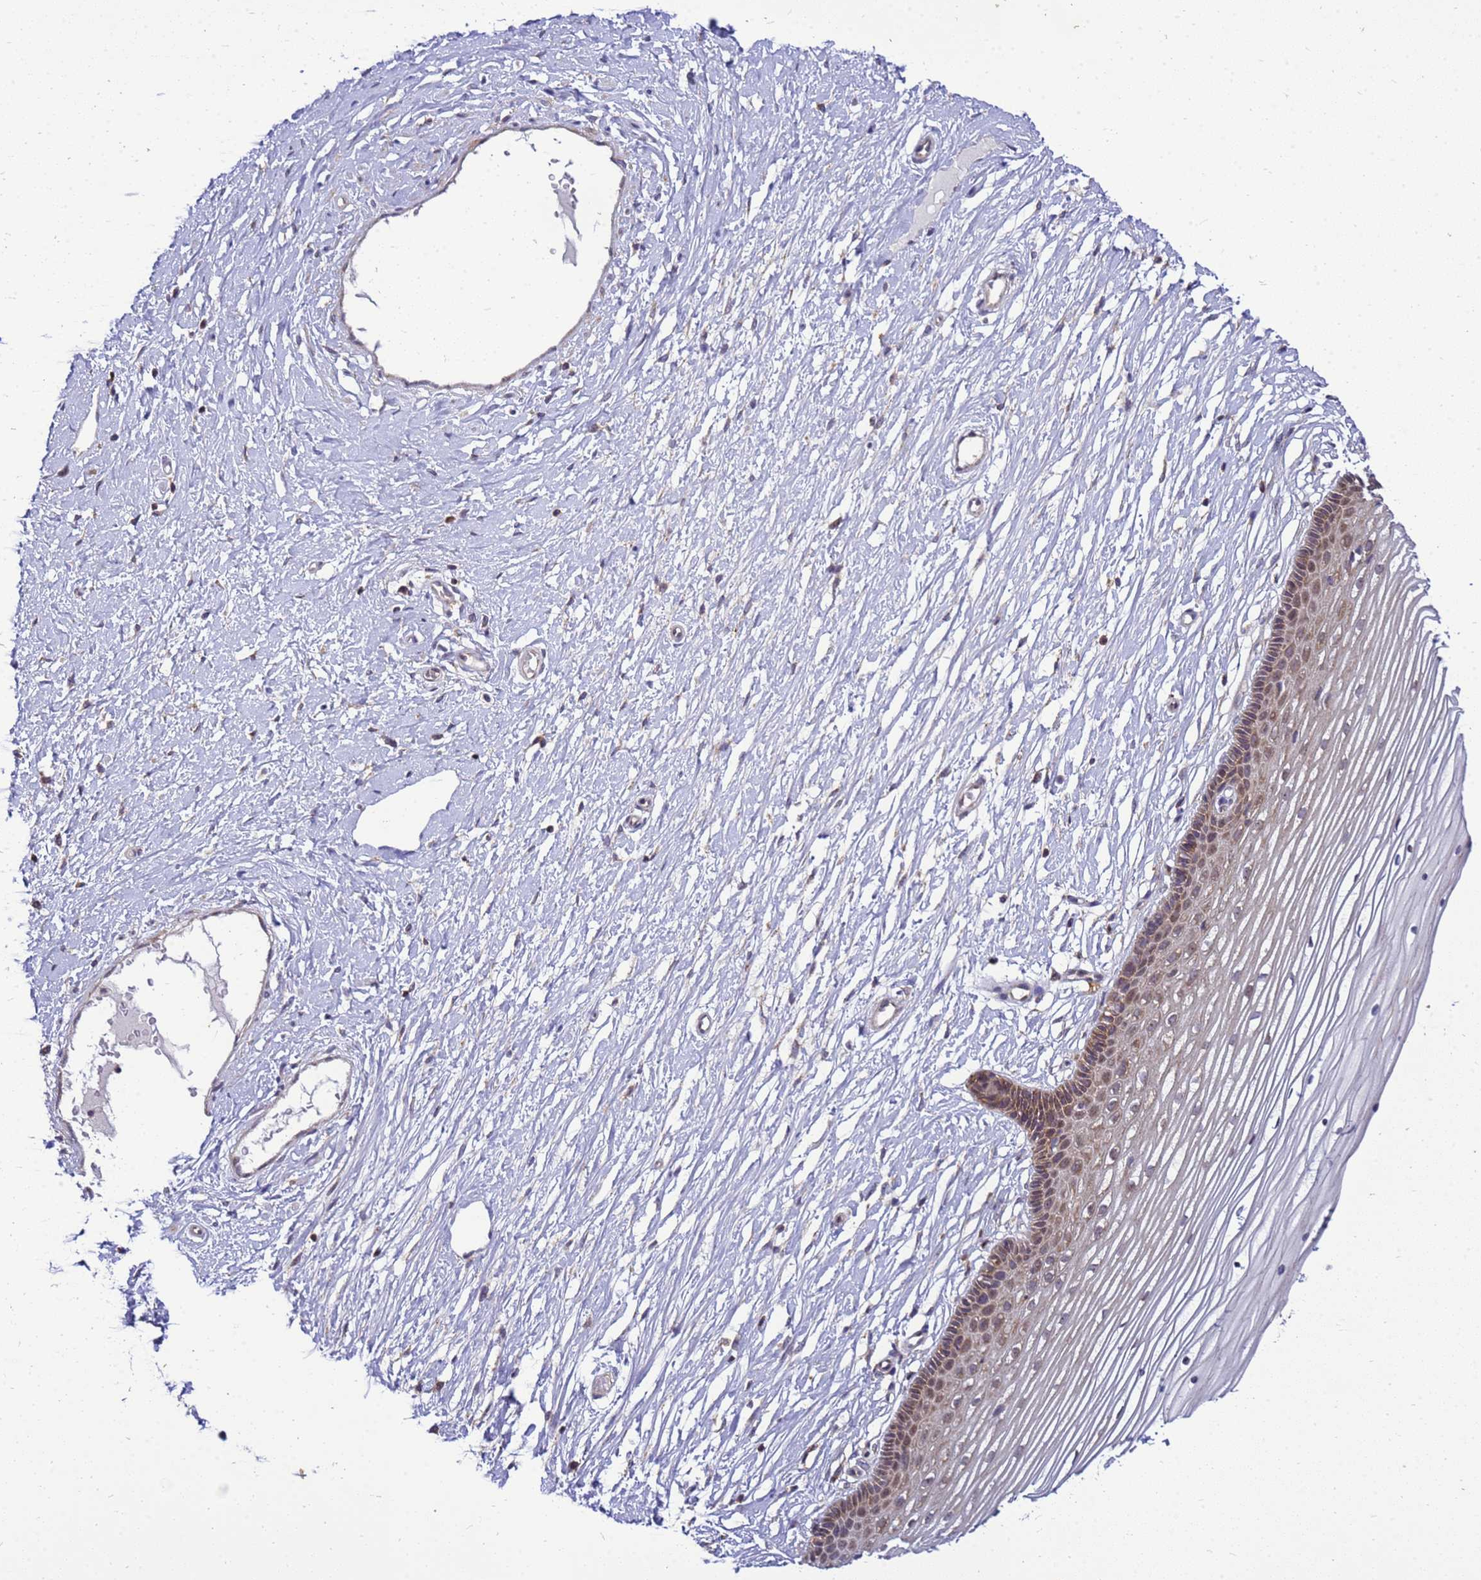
{"staining": {"intensity": "moderate", "quantity": ">75%", "location": "cytoplasmic/membranous"}, "tissue": "vagina", "cell_type": "Squamous epithelial cells", "image_type": "normal", "snomed": [{"axis": "morphology", "description": "Normal tissue, NOS"}, {"axis": "topography", "description": "Vagina"}, {"axis": "topography", "description": "Cervix"}], "caption": "Immunohistochemistry (DAB) staining of unremarkable human vagina reveals moderate cytoplasmic/membranous protein positivity in about >75% of squamous epithelial cells.", "gene": "C12orf43", "patient": {"sex": "female", "age": 40}}